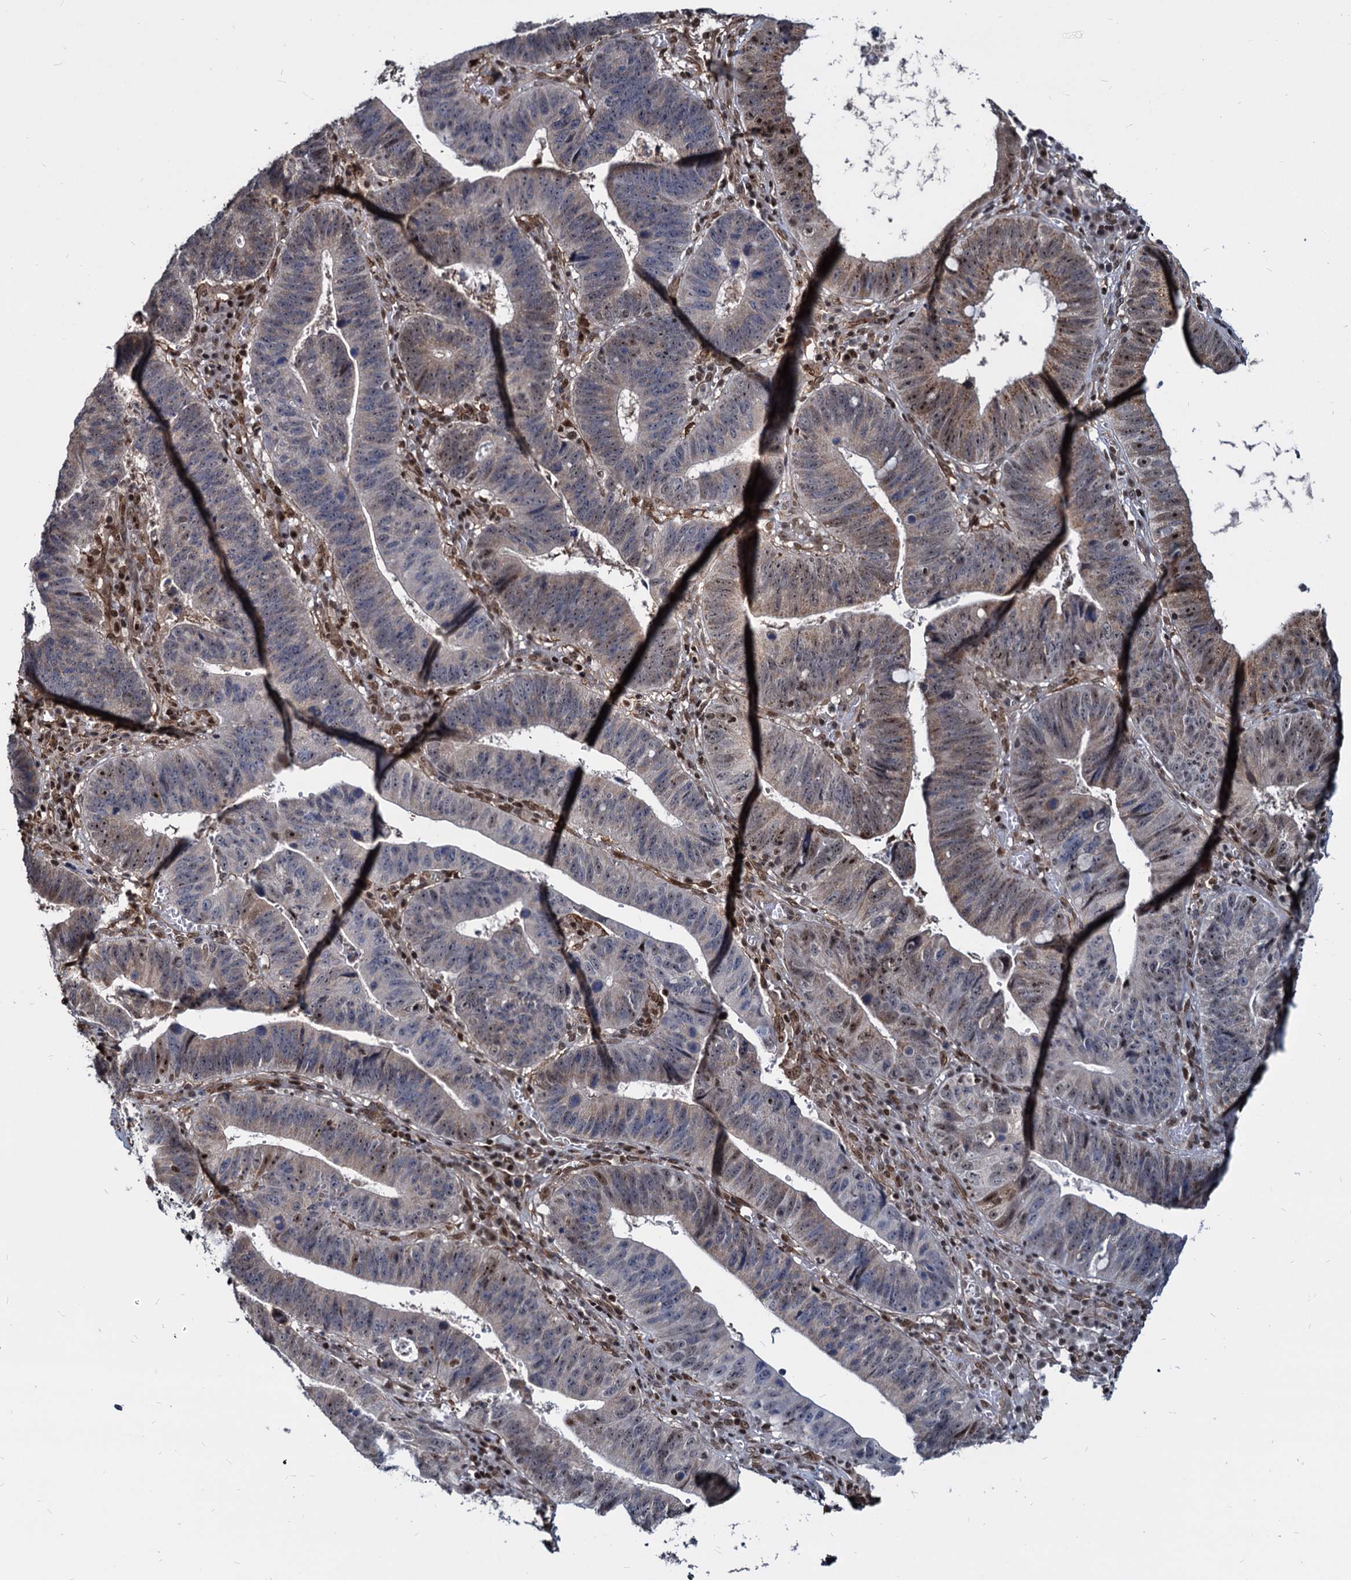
{"staining": {"intensity": "moderate", "quantity": "<25%", "location": "cytoplasmic/membranous,nuclear"}, "tissue": "stomach cancer", "cell_type": "Tumor cells", "image_type": "cancer", "snomed": [{"axis": "morphology", "description": "Adenocarcinoma, NOS"}, {"axis": "topography", "description": "Stomach"}], "caption": "This histopathology image shows IHC staining of human adenocarcinoma (stomach), with low moderate cytoplasmic/membranous and nuclear expression in approximately <25% of tumor cells.", "gene": "UBLCP1", "patient": {"sex": "male", "age": 59}}